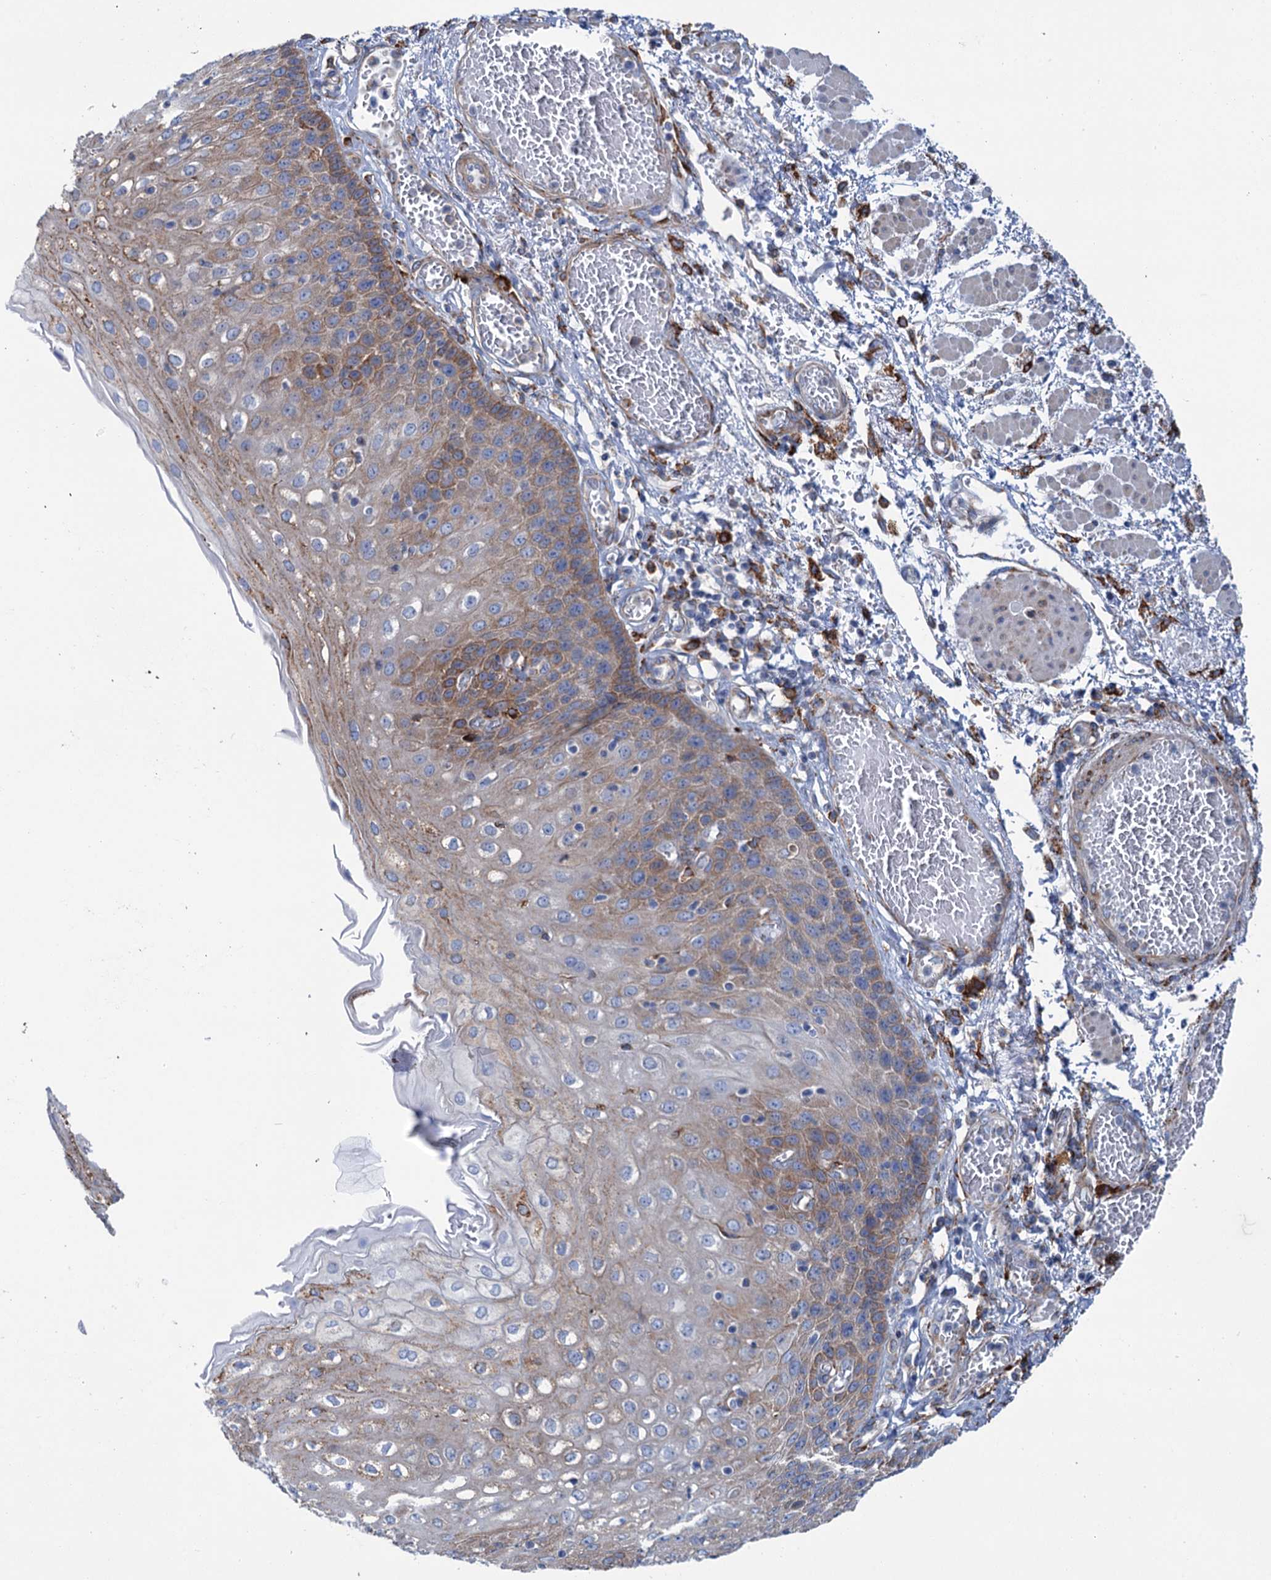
{"staining": {"intensity": "moderate", "quantity": "25%-75%", "location": "cytoplasmic/membranous"}, "tissue": "esophagus", "cell_type": "Squamous epithelial cells", "image_type": "normal", "snomed": [{"axis": "morphology", "description": "Normal tissue, NOS"}, {"axis": "topography", "description": "Esophagus"}], "caption": "High-magnification brightfield microscopy of benign esophagus stained with DAB (3,3'-diaminobenzidine) (brown) and counterstained with hematoxylin (blue). squamous epithelial cells exhibit moderate cytoplasmic/membranous staining is identified in about25%-75% of cells. The protein of interest is shown in brown color, while the nuclei are stained blue.", "gene": "SHE", "patient": {"sex": "male", "age": 81}}